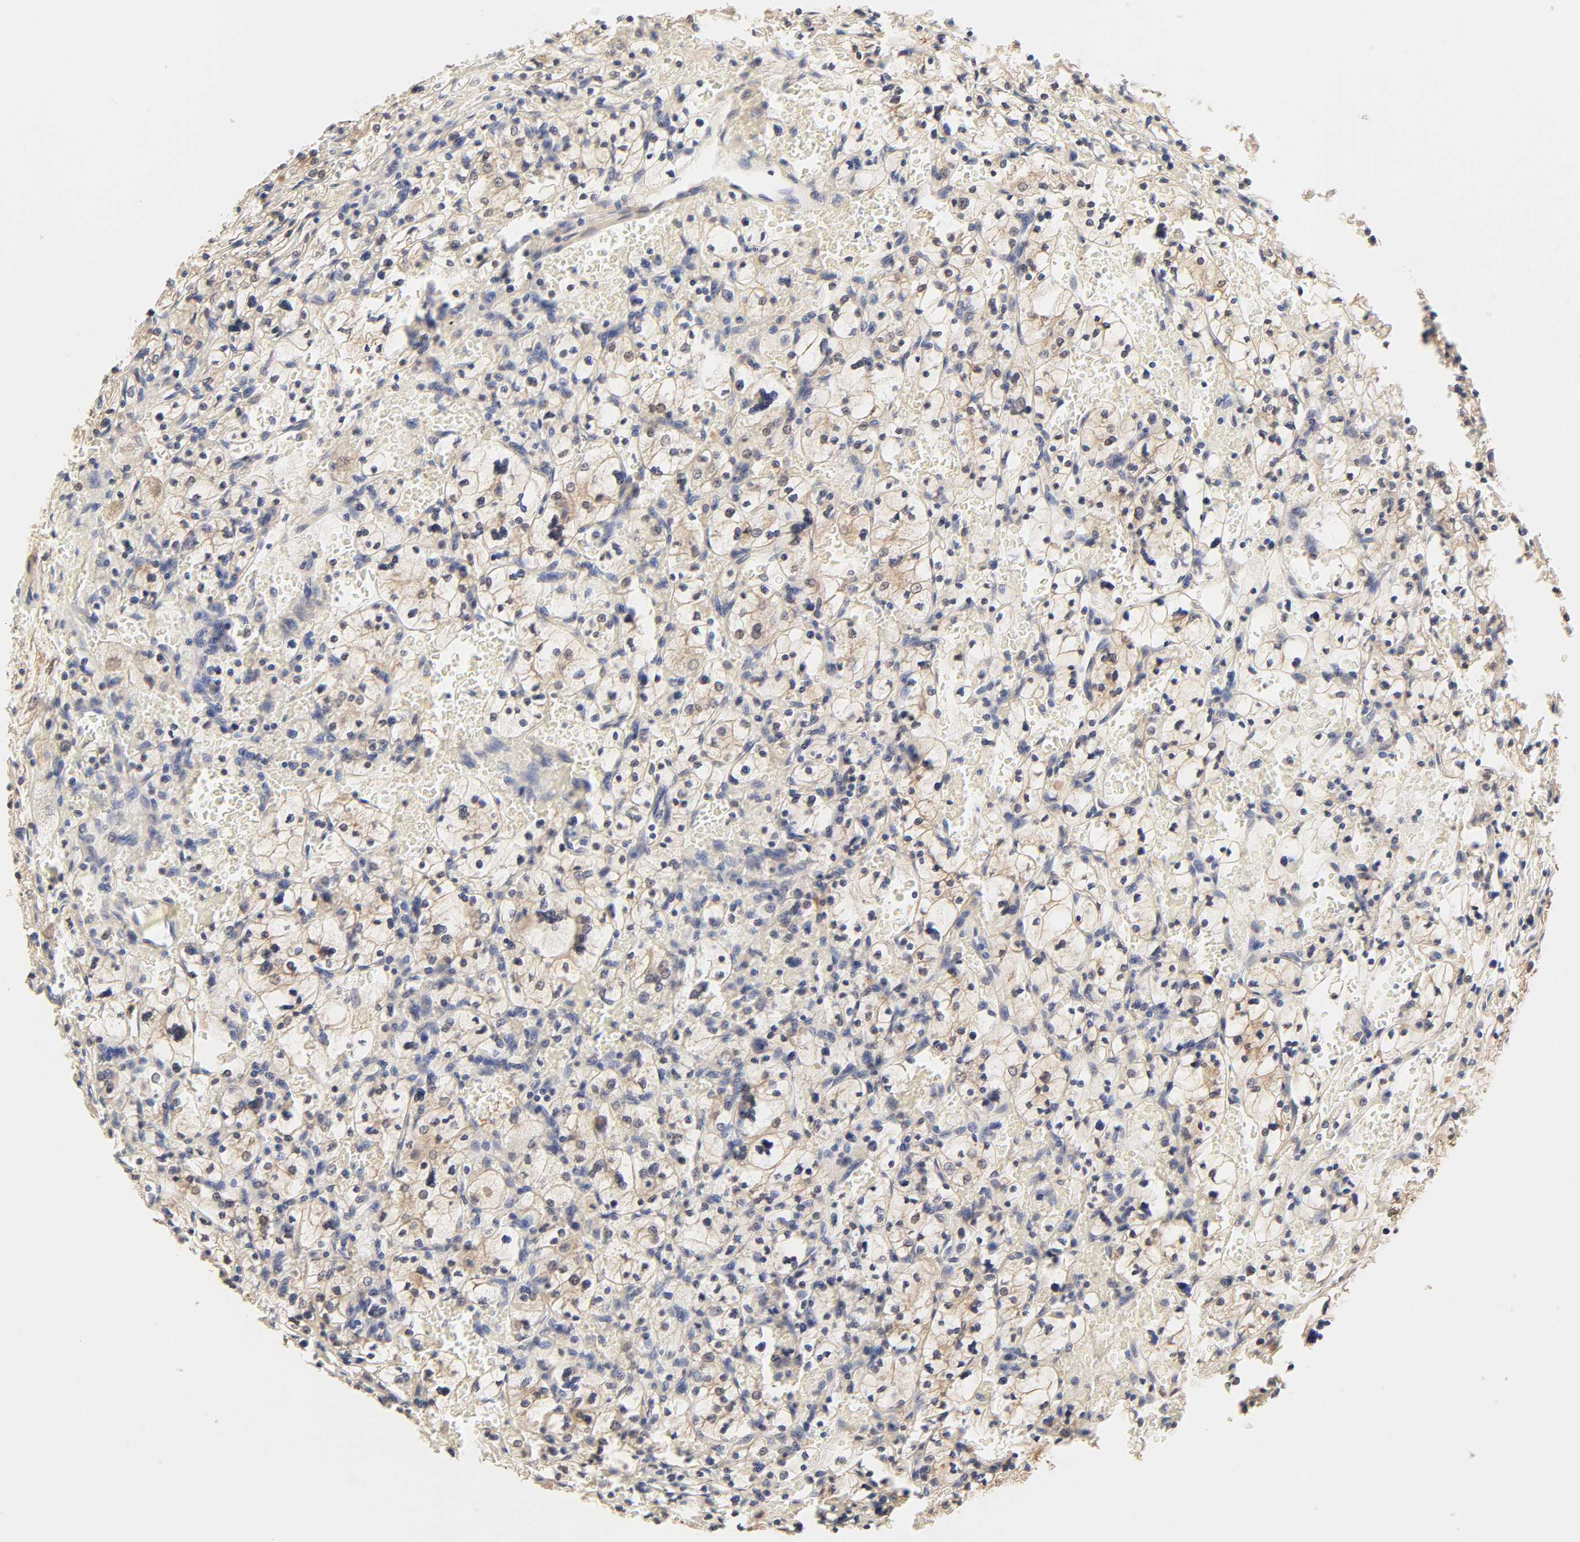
{"staining": {"intensity": "moderate", "quantity": "<25%", "location": "cytoplasmic/membranous,nuclear"}, "tissue": "renal cancer", "cell_type": "Tumor cells", "image_type": "cancer", "snomed": [{"axis": "morphology", "description": "Adenocarcinoma, NOS"}, {"axis": "topography", "description": "Kidney"}], "caption": "Adenocarcinoma (renal) stained with immunohistochemistry shows moderate cytoplasmic/membranous and nuclear expression in approximately <25% of tumor cells. (Stains: DAB in brown, nuclei in blue, Microscopy: brightfield microscopy at high magnification).", "gene": "TBL1X", "patient": {"sex": "female", "age": 83}}